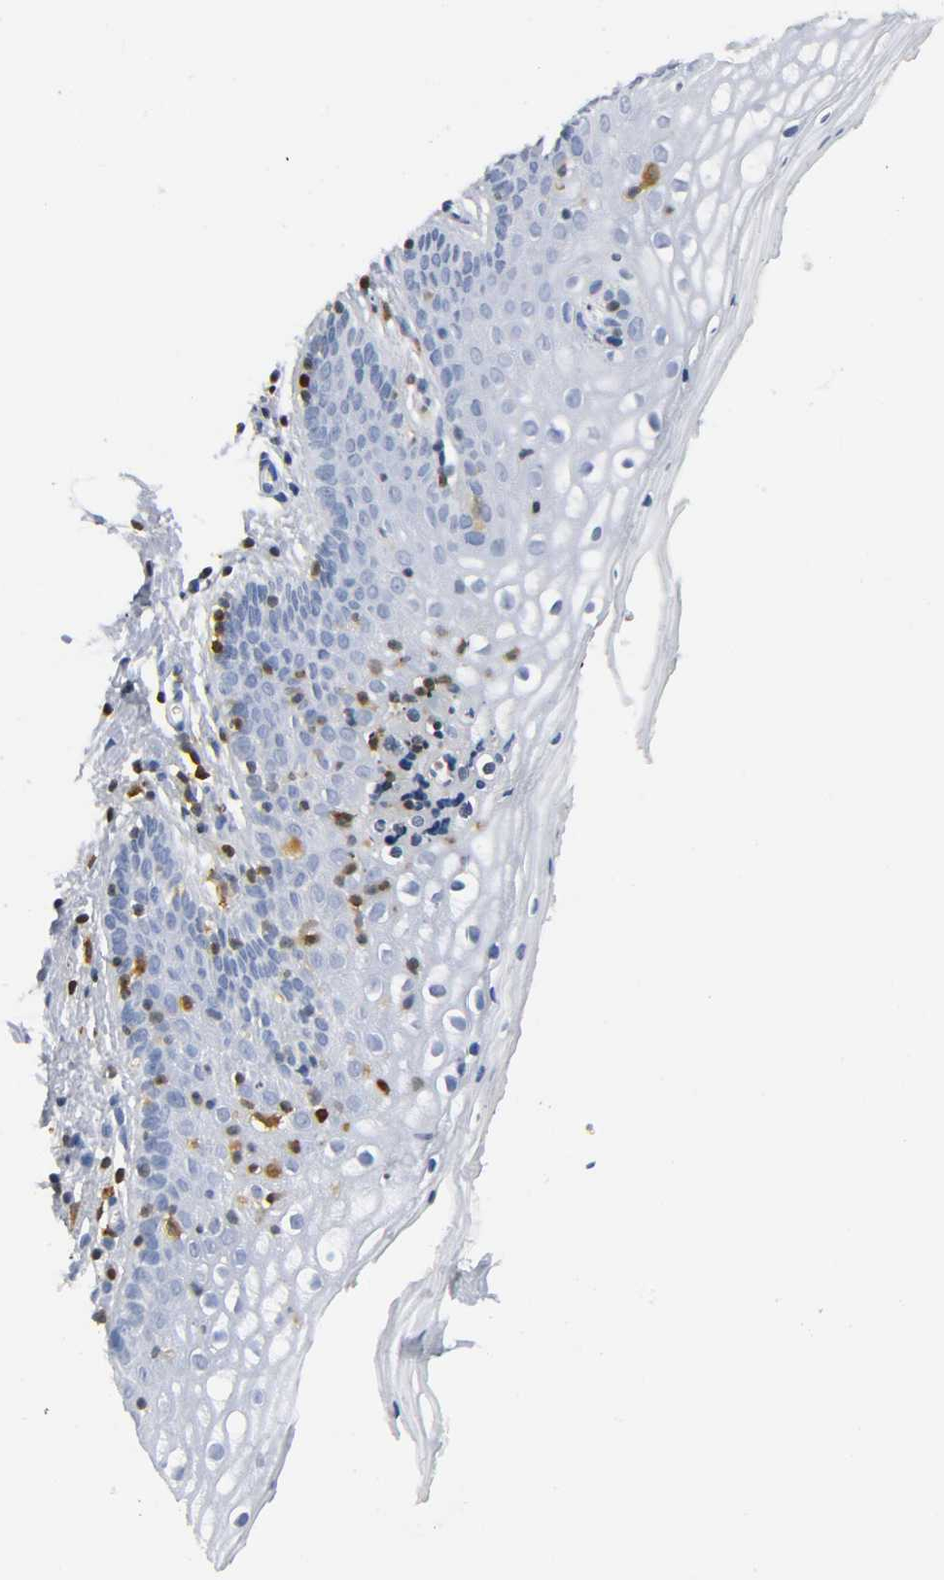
{"staining": {"intensity": "negative", "quantity": "none", "location": "none"}, "tissue": "vagina", "cell_type": "Squamous epithelial cells", "image_type": "normal", "snomed": [{"axis": "morphology", "description": "Normal tissue, NOS"}, {"axis": "topography", "description": "Vagina"}], "caption": "The image shows no staining of squamous epithelial cells in unremarkable vagina. (Stains: DAB immunohistochemistry with hematoxylin counter stain, Microscopy: brightfield microscopy at high magnification).", "gene": "DOK2", "patient": {"sex": "female", "age": 46}}